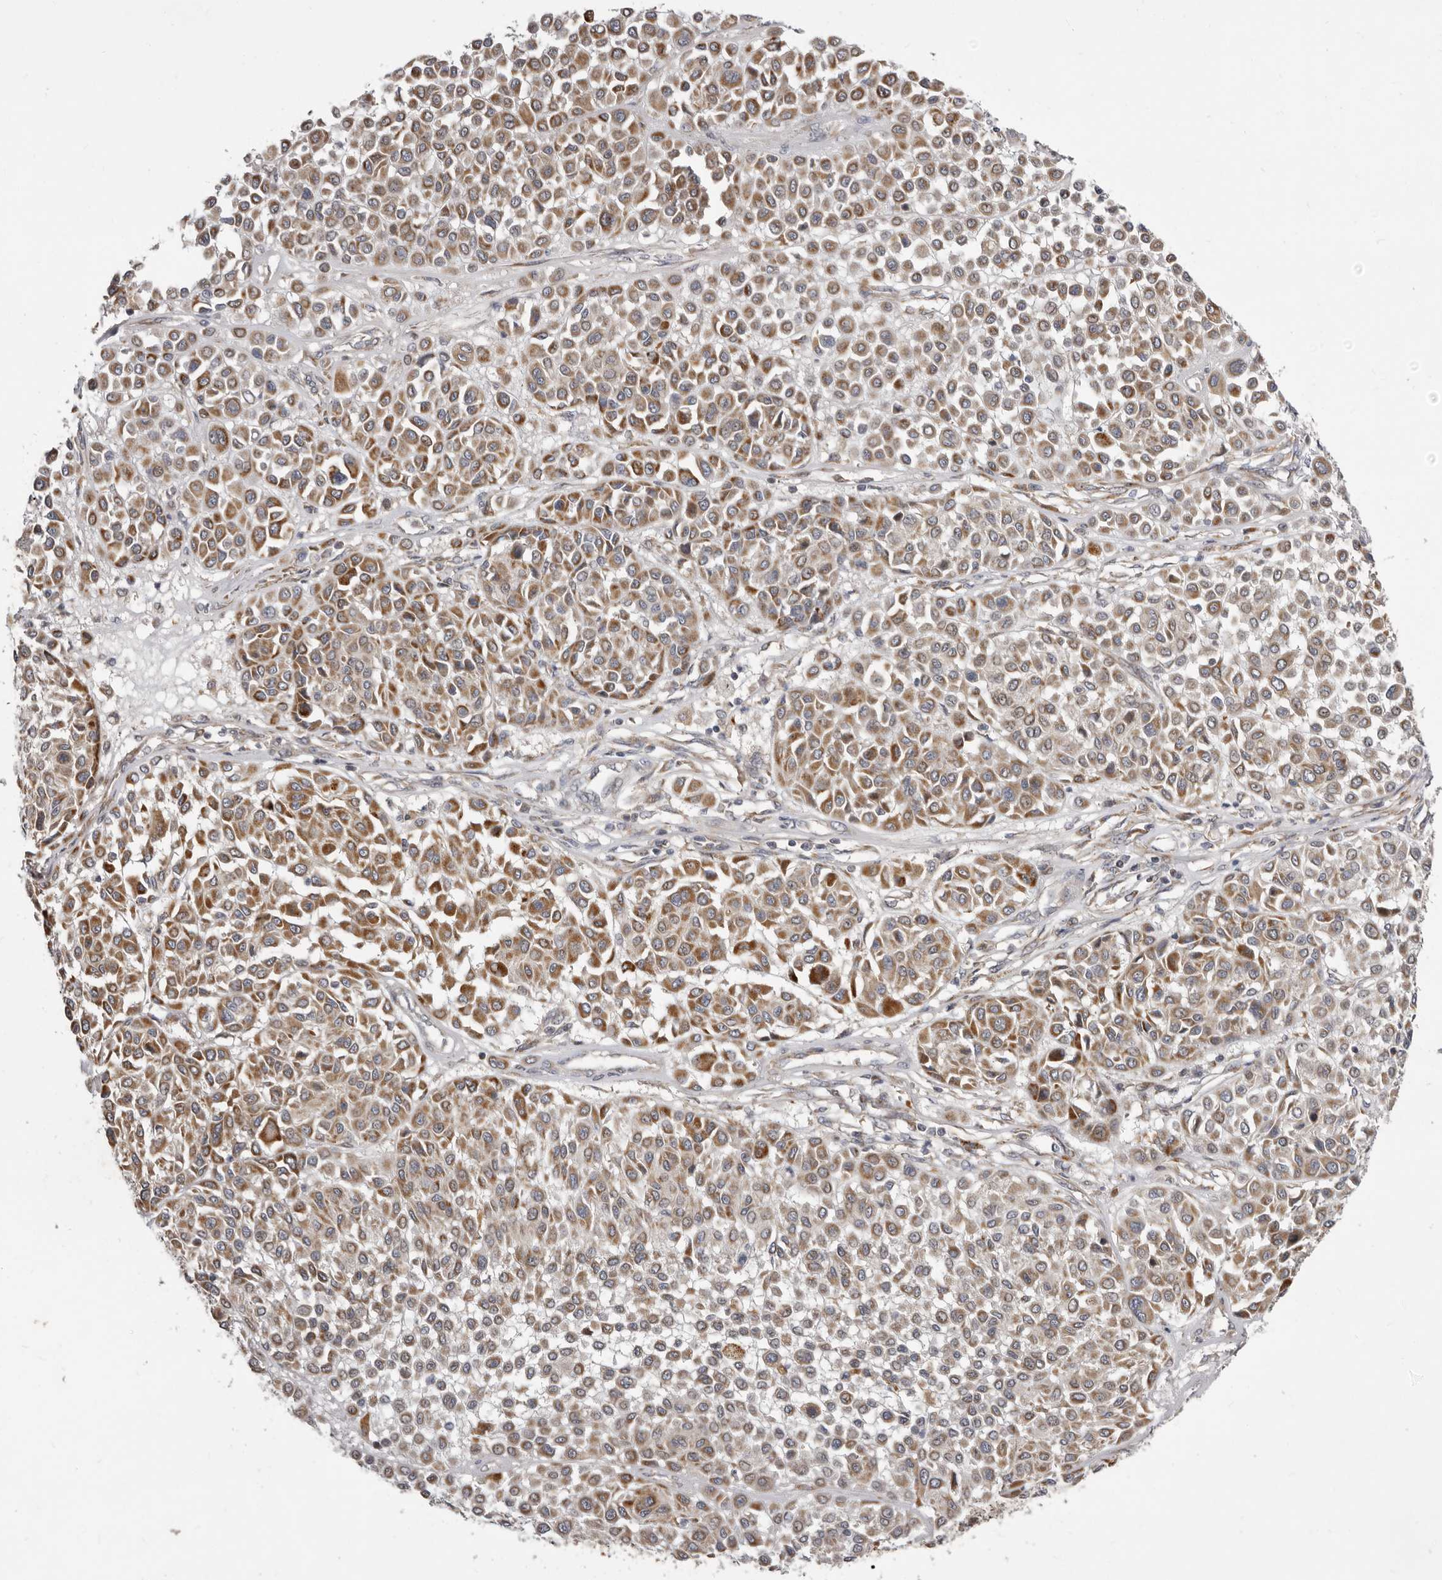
{"staining": {"intensity": "strong", "quantity": "25%-75%", "location": "cytoplasmic/membranous"}, "tissue": "melanoma", "cell_type": "Tumor cells", "image_type": "cancer", "snomed": [{"axis": "morphology", "description": "Malignant melanoma, Metastatic site"}, {"axis": "topography", "description": "Soft tissue"}], "caption": "A brown stain highlights strong cytoplasmic/membranous staining of a protein in human melanoma tumor cells.", "gene": "SMC4", "patient": {"sex": "male", "age": 41}}